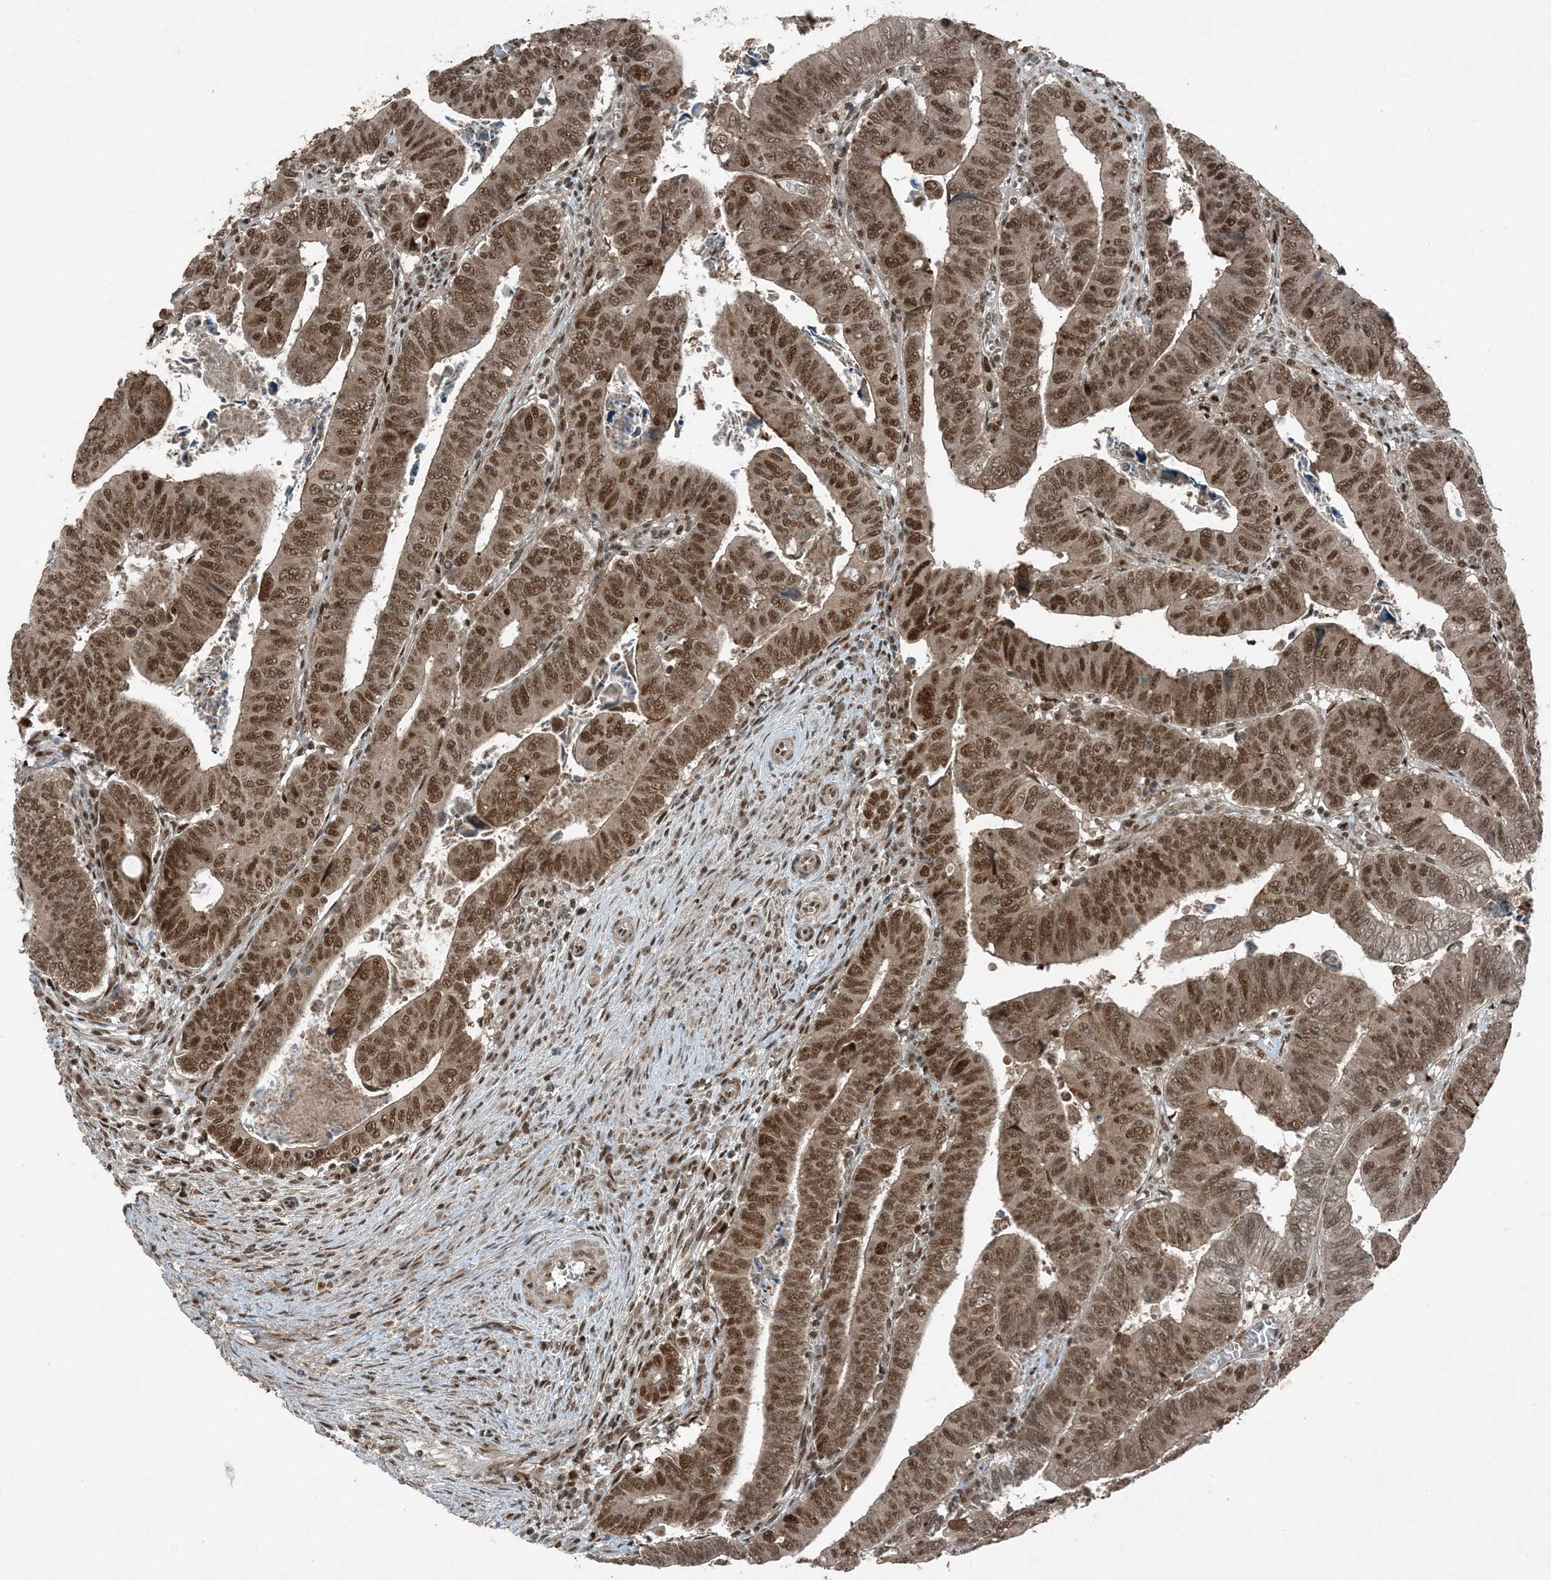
{"staining": {"intensity": "moderate", "quantity": ">75%", "location": "nuclear"}, "tissue": "colorectal cancer", "cell_type": "Tumor cells", "image_type": "cancer", "snomed": [{"axis": "morphology", "description": "Normal tissue, NOS"}, {"axis": "morphology", "description": "Adenocarcinoma, NOS"}, {"axis": "topography", "description": "Rectum"}], "caption": "Immunohistochemical staining of human colorectal cancer reveals moderate nuclear protein expression in about >75% of tumor cells. The staining was performed using DAB (3,3'-diaminobenzidine) to visualize the protein expression in brown, while the nuclei were stained in blue with hematoxylin (Magnification: 20x).", "gene": "TRAPPC12", "patient": {"sex": "female", "age": 65}}